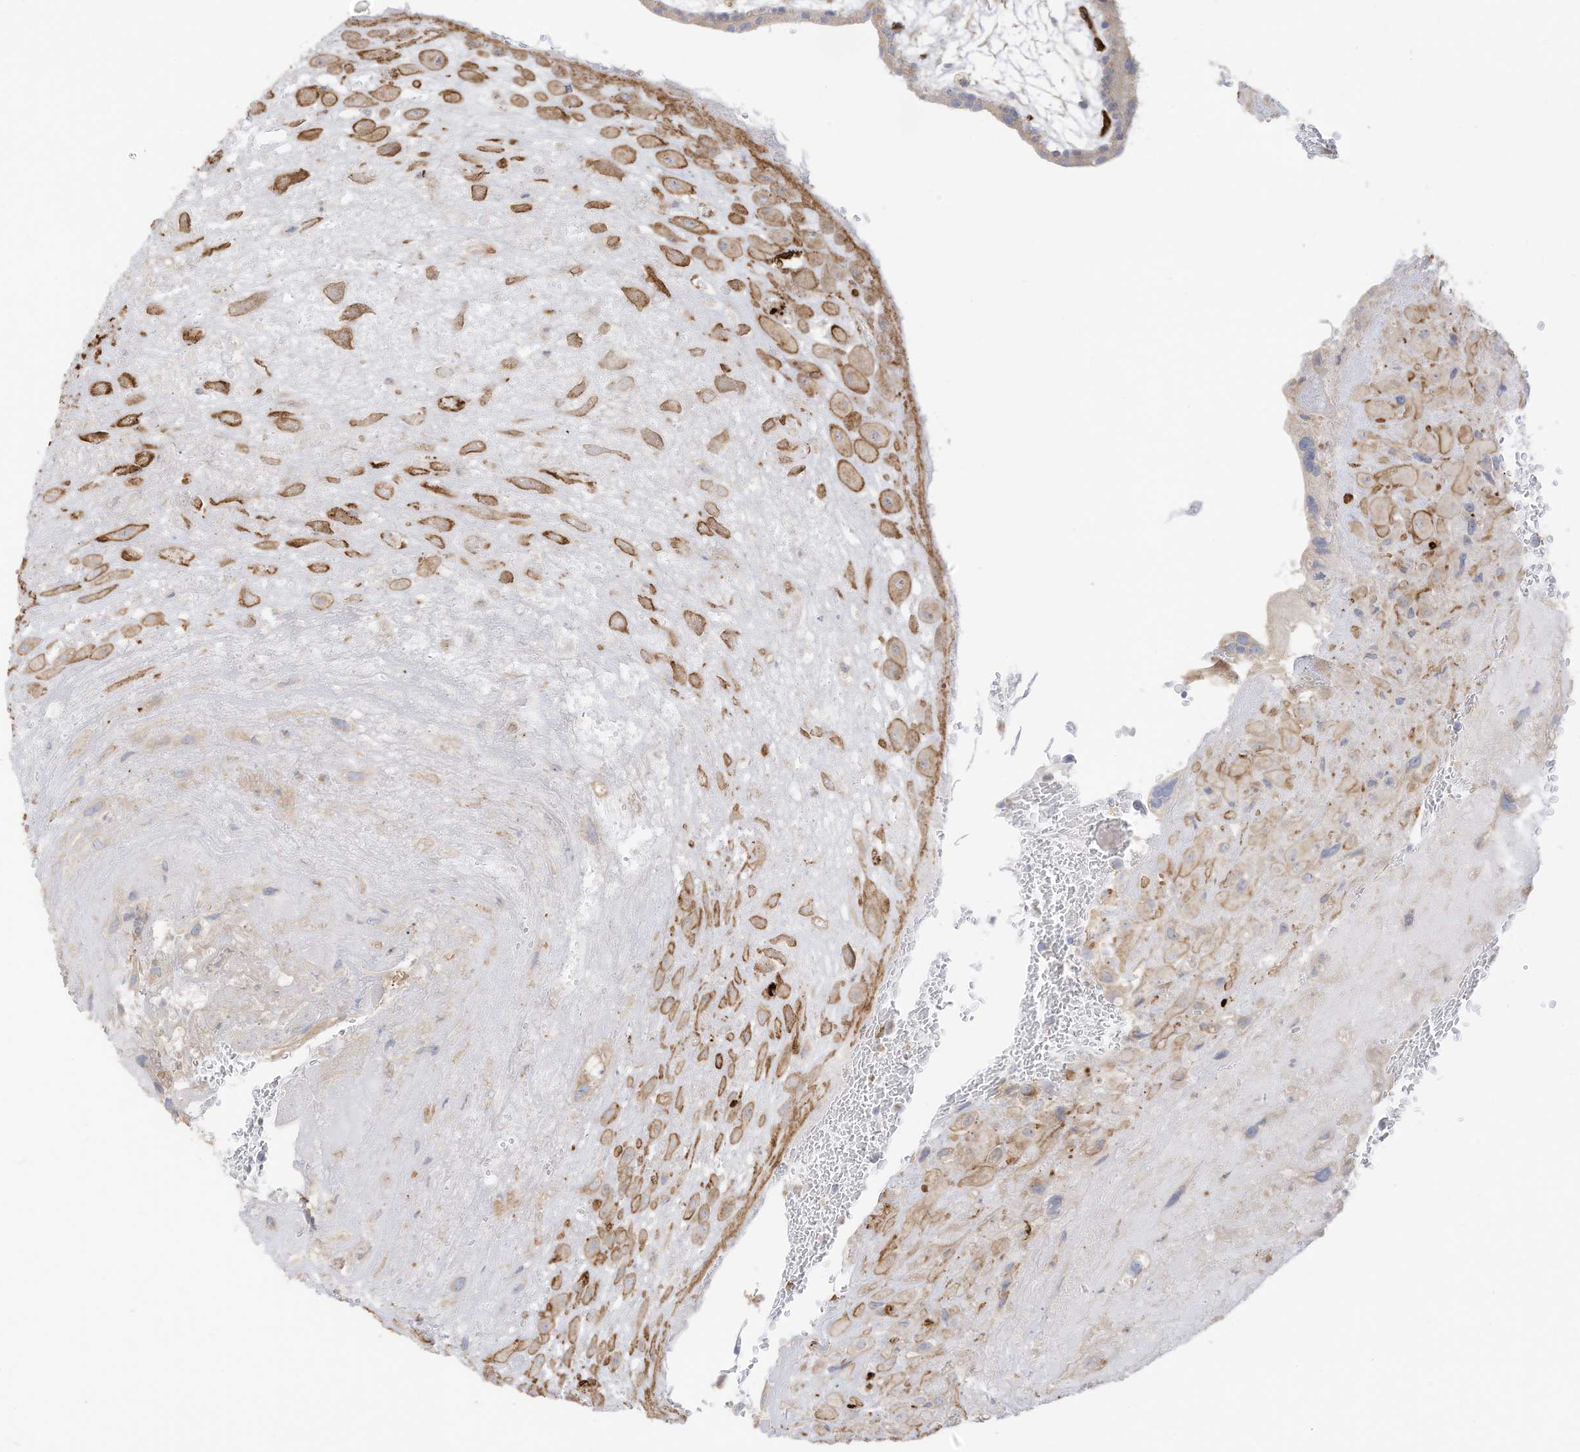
{"staining": {"intensity": "moderate", "quantity": ">75%", "location": "cytoplasmic/membranous"}, "tissue": "placenta", "cell_type": "Decidual cells", "image_type": "normal", "snomed": [{"axis": "morphology", "description": "Normal tissue, NOS"}, {"axis": "topography", "description": "Placenta"}], "caption": "Protein expression analysis of normal placenta exhibits moderate cytoplasmic/membranous expression in about >75% of decidual cells. Using DAB (3,3'-diaminobenzidine) (brown) and hematoxylin (blue) stains, captured at high magnification using brightfield microscopy.", "gene": "ABCB7", "patient": {"sex": "female", "age": 35}}